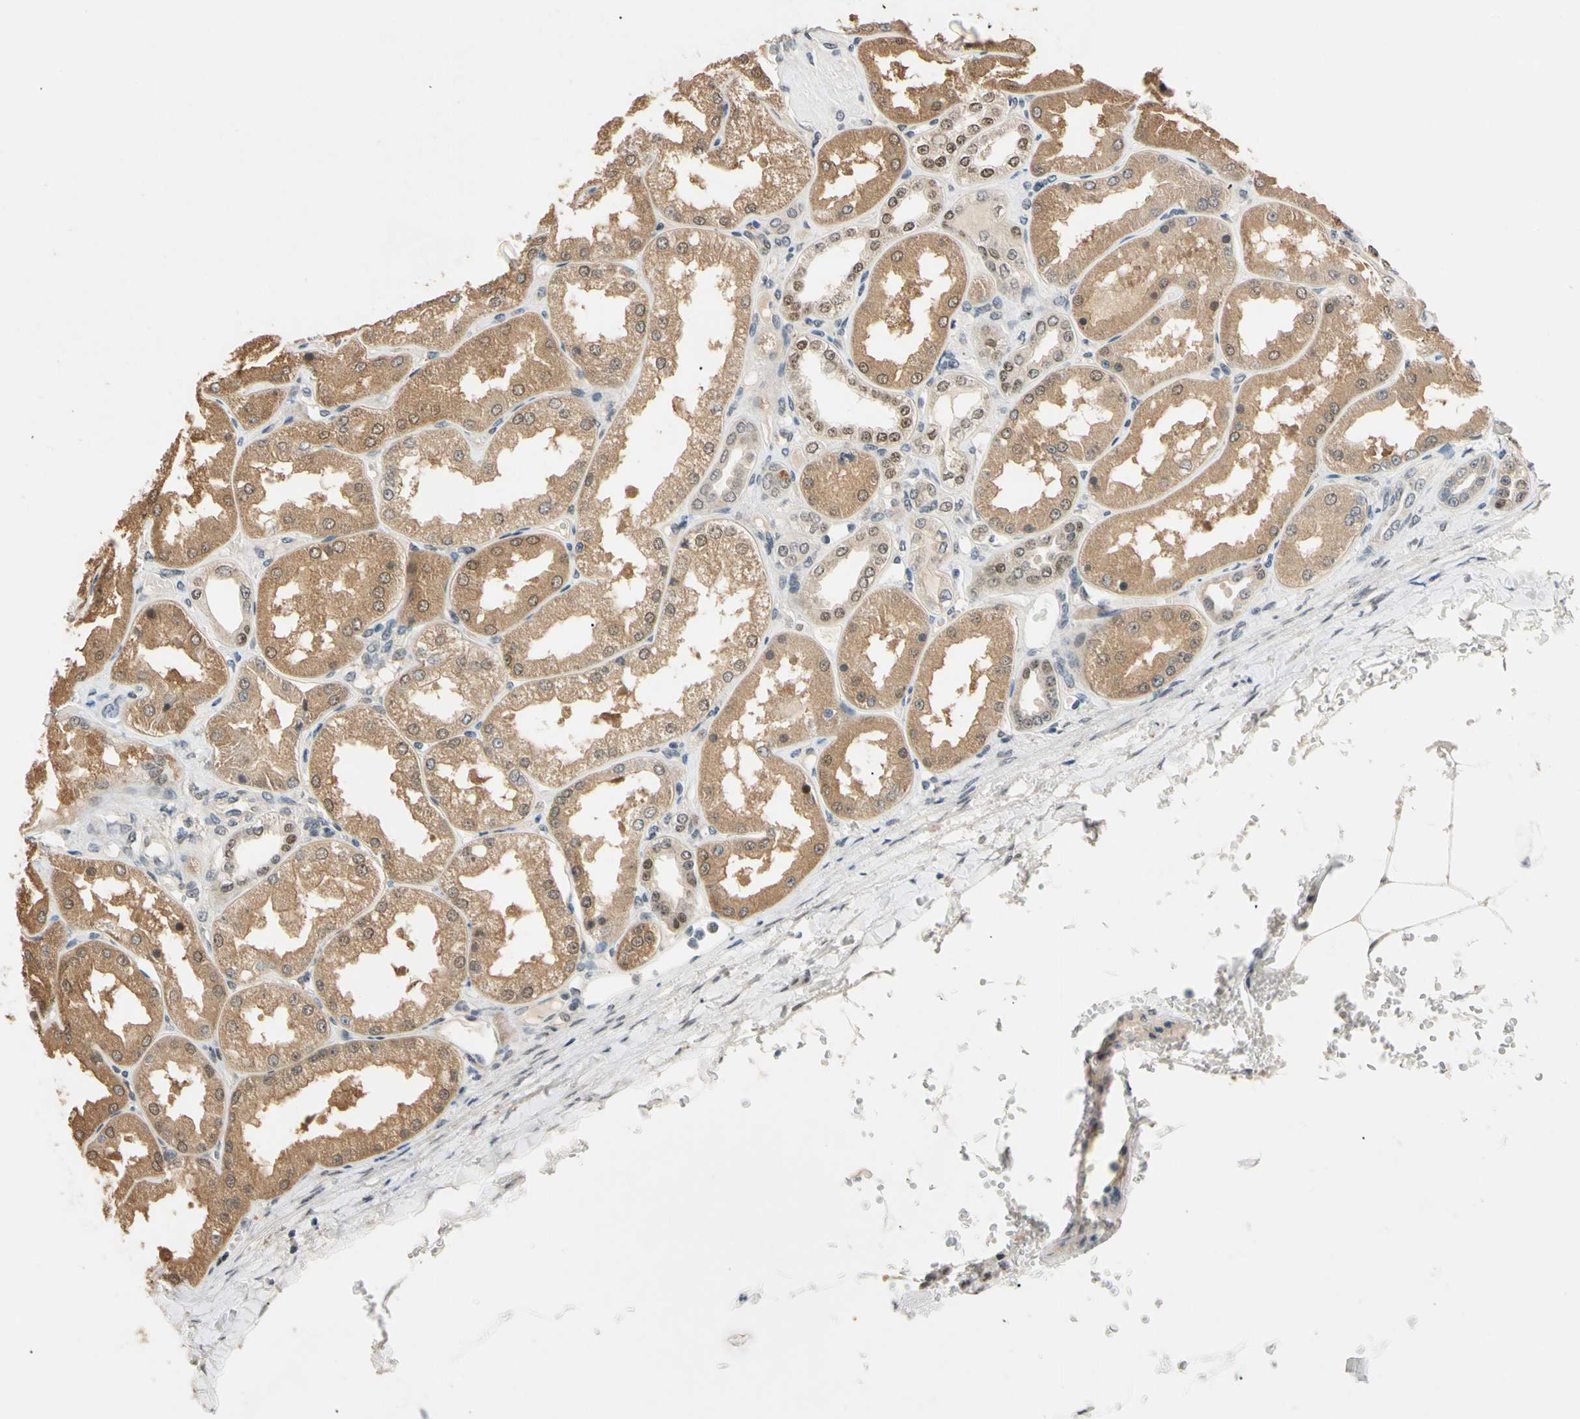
{"staining": {"intensity": "moderate", "quantity": "25%-75%", "location": "cytoplasmic/membranous,nuclear"}, "tissue": "kidney", "cell_type": "Cells in glomeruli", "image_type": "normal", "snomed": [{"axis": "morphology", "description": "Normal tissue, NOS"}, {"axis": "topography", "description": "Kidney"}], "caption": "Cells in glomeruli display moderate cytoplasmic/membranous,nuclear expression in approximately 25%-75% of cells in benign kidney.", "gene": "RIOX2", "patient": {"sex": "female", "age": 56}}